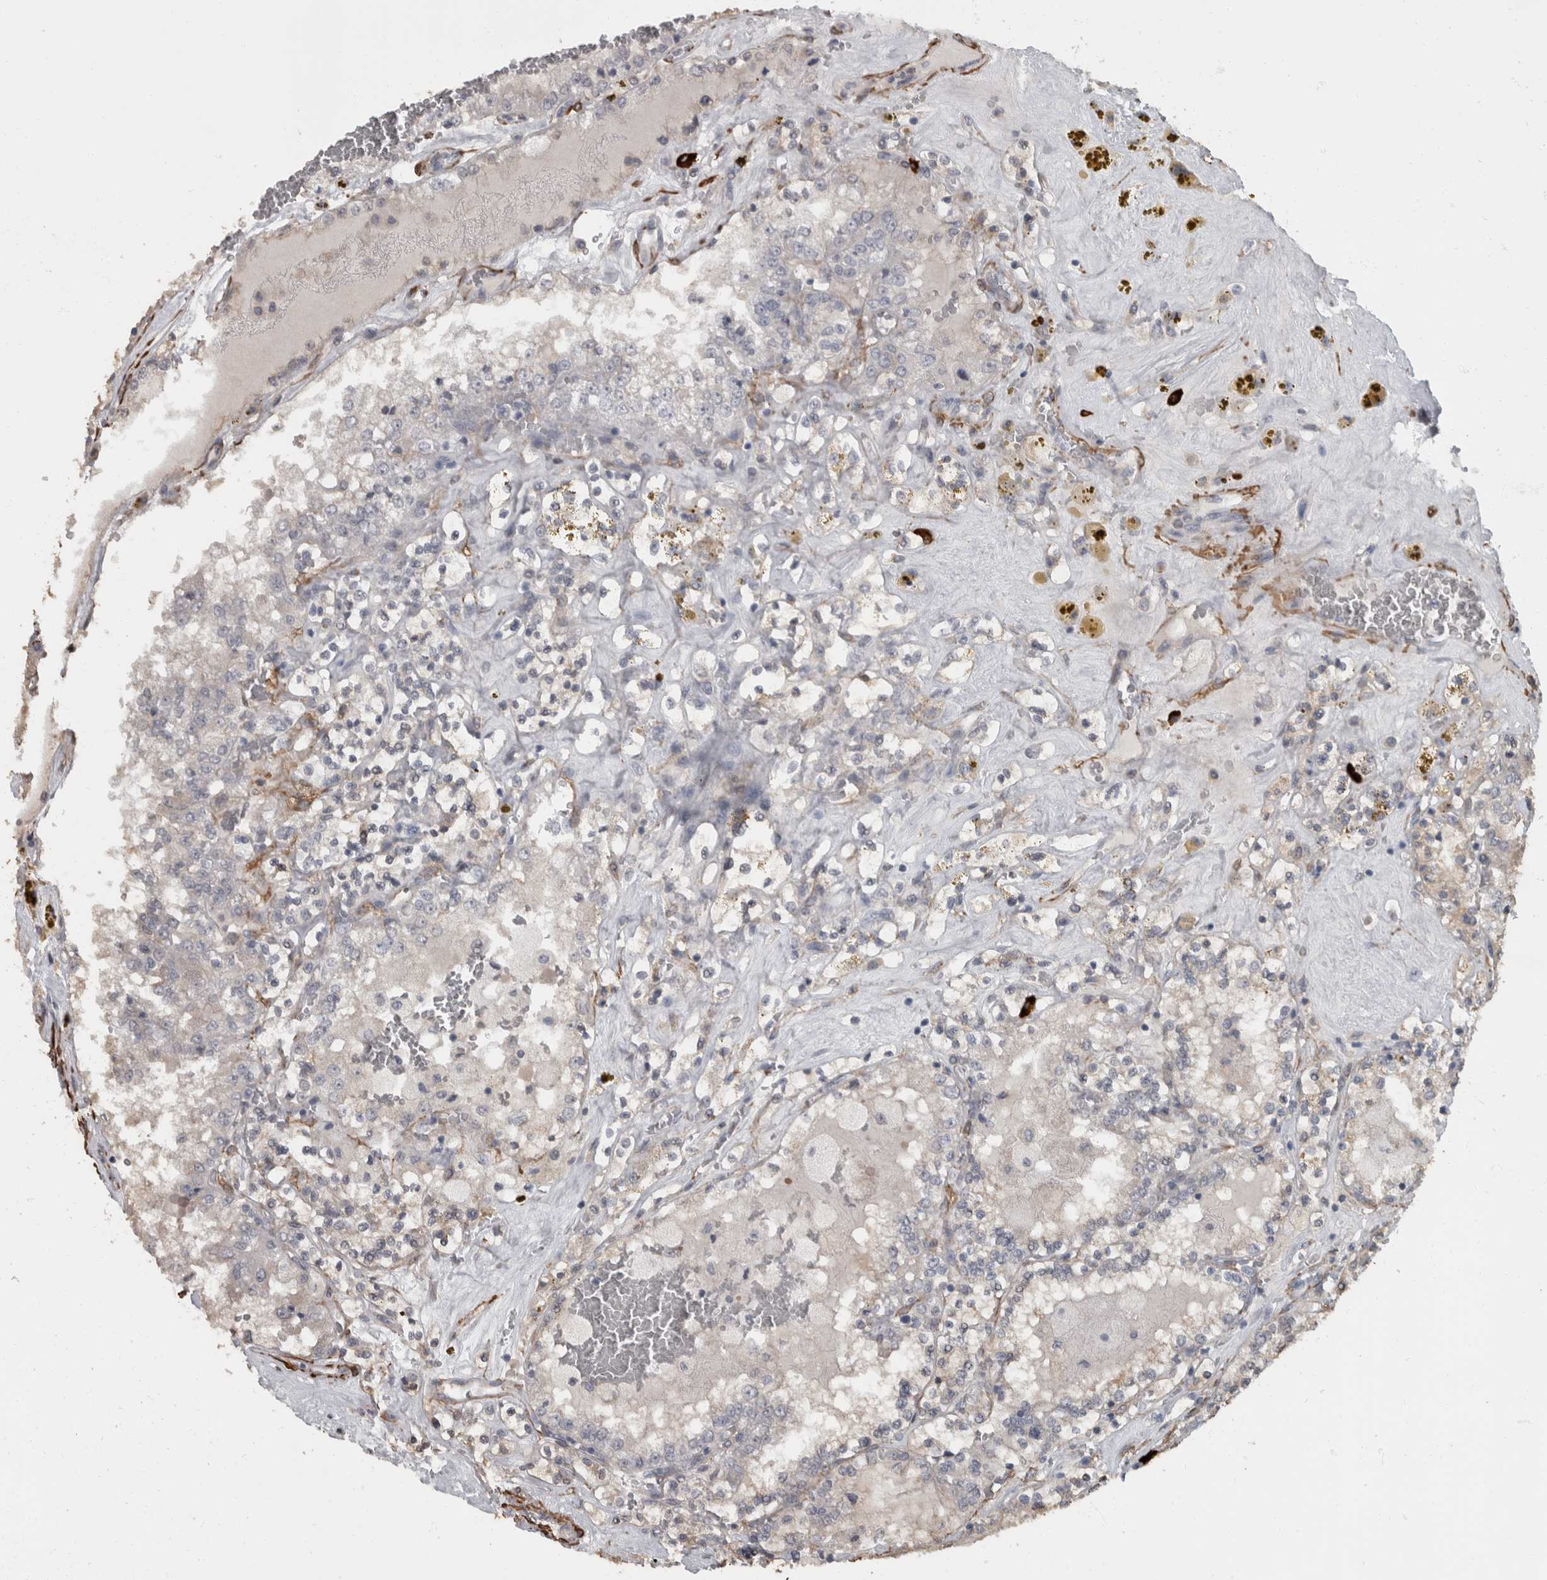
{"staining": {"intensity": "negative", "quantity": "none", "location": "none"}, "tissue": "renal cancer", "cell_type": "Tumor cells", "image_type": "cancer", "snomed": [{"axis": "morphology", "description": "Adenocarcinoma, NOS"}, {"axis": "topography", "description": "Kidney"}], "caption": "Tumor cells are negative for brown protein staining in adenocarcinoma (renal).", "gene": "MASTL", "patient": {"sex": "female", "age": 56}}